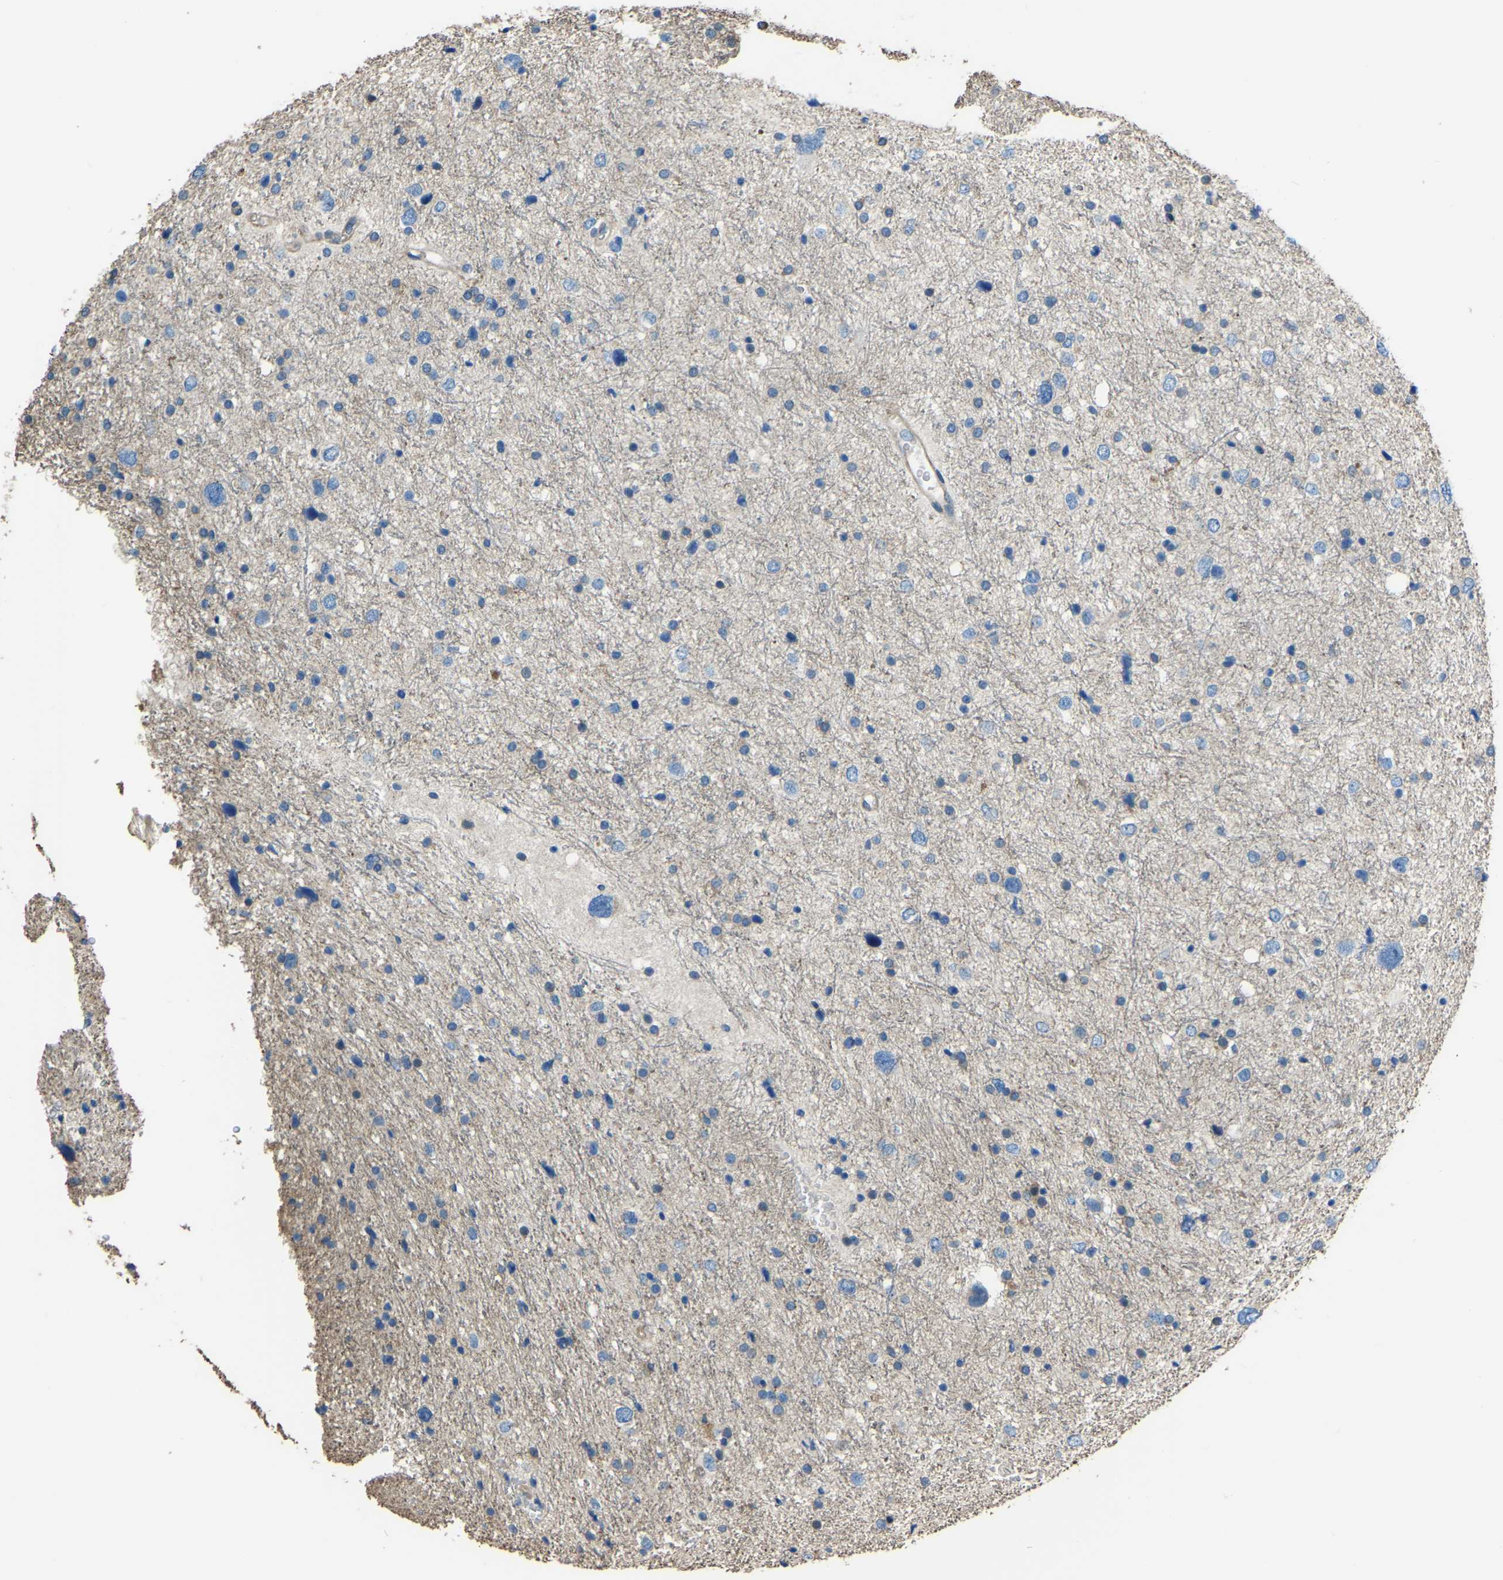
{"staining": {"intensity": "negative", "quantity": "none", "location": "none"}, "tissue": "glioma", "cell_type": "Tumor cells", "image_type": "cancer", "snomed": [{"axis": "morphology", "description": "Glioma, malignant, Low grade"}, {"axis": "topography", "description": "Brain"}], "caption": "The photomicrograph reveals no significant expression in tumor cells of malignant glioma (low-grade).", "gene": "COL3A1", "patient": {"sex": "female", "age": 37}}